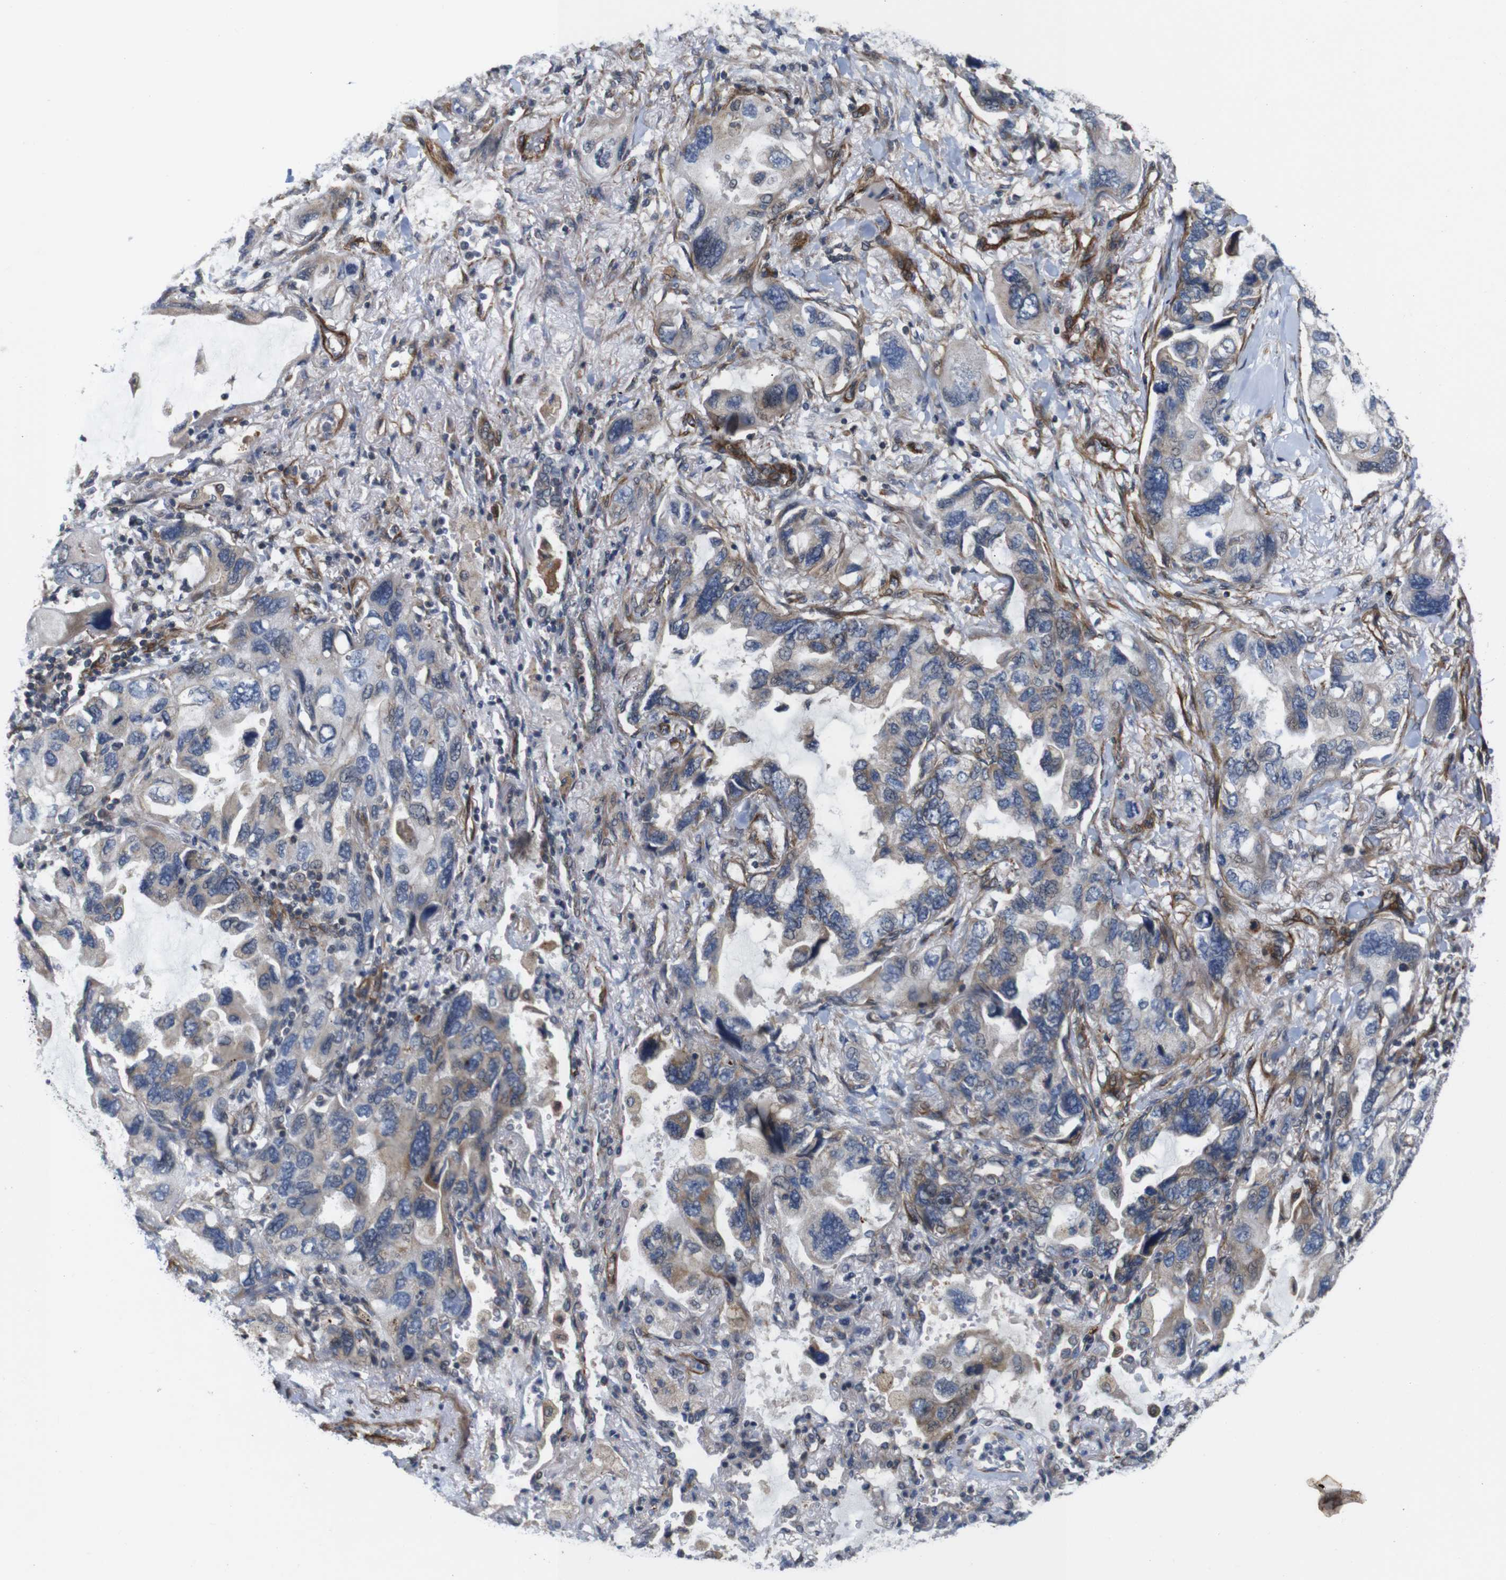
{"staining": {"intensity": "weak", "quantity": "<25%", "location": "cytoplasmic/membranous"}, "tissue": "lung cancer", "cell_type": "Tumor cells", "image_type": "cancer", "snomed": [{"axis": "morphology", "description": "Squamous cell carcinoma, NOS"}, {"axis": "topography", "description": "Lung"}], "caption": "Immunohistochemical staining of human lung squamous cell carcinoma exhibits no significant expression in tumor cells.", "gene": "GGT7", "patient": {"sex": "female", "age": 73}}